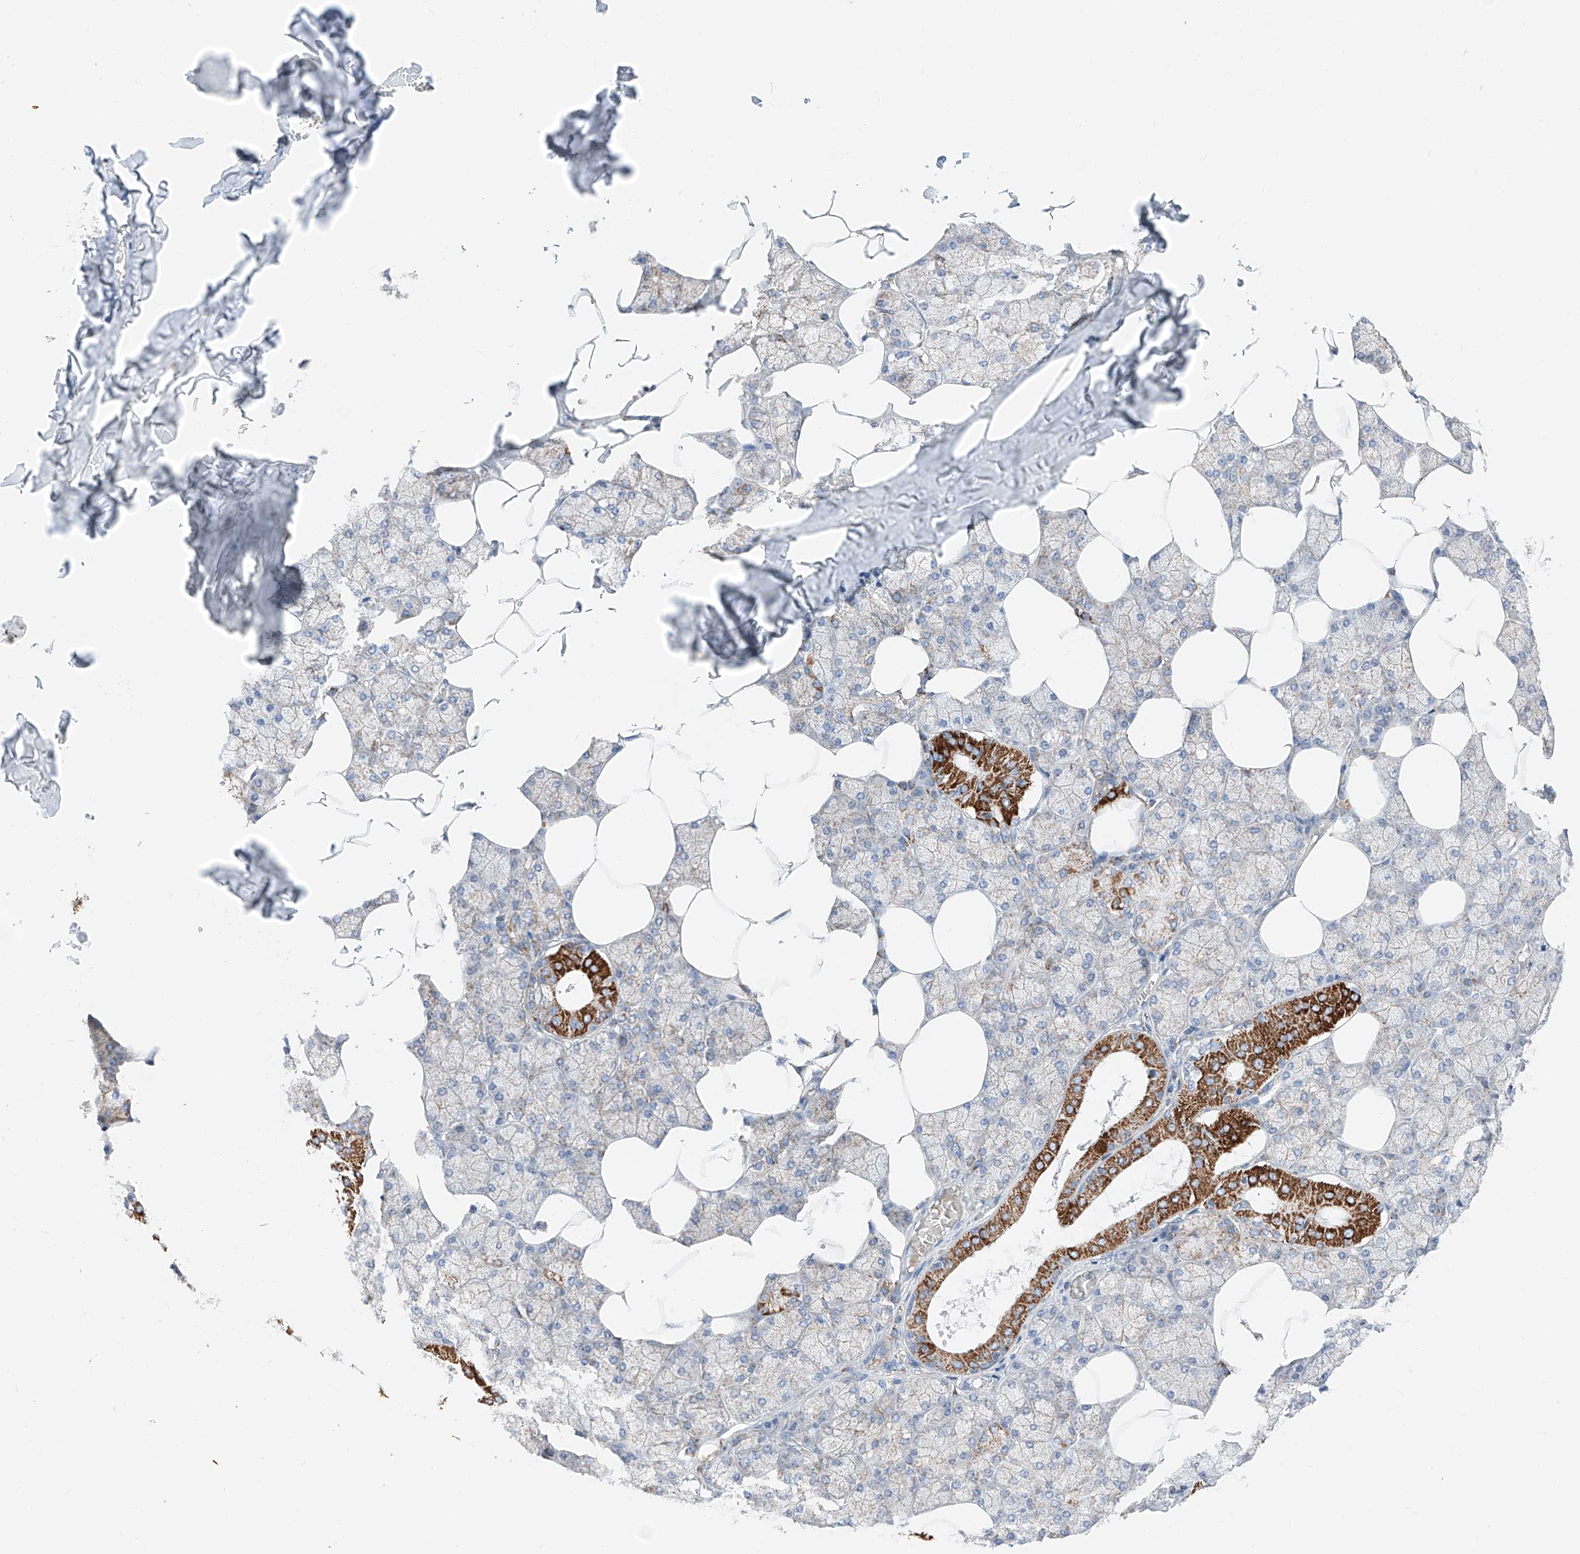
{"staining": {"intensity": "strong", "quantity": "<25%", "location": "cytoplasmic/membranous"}, "tissue": "salivary gland", "cell_type": "Glandular cells", "image_type": "normal", "snomed": [{"axis": "morphology", "description": "Normal tissue, NOS"}, {"axis": "topography", "description": "Salivary gland"}], "caption": "A high-resolution micrograph shows immunohistochemistry staining of normal salivary gland, which exhibits strong cytoplasmic/membranous positivity in approximately <25% of glandular cells.", "gene": "MRAP", "patient": {"sex": "male", "age": 62}}